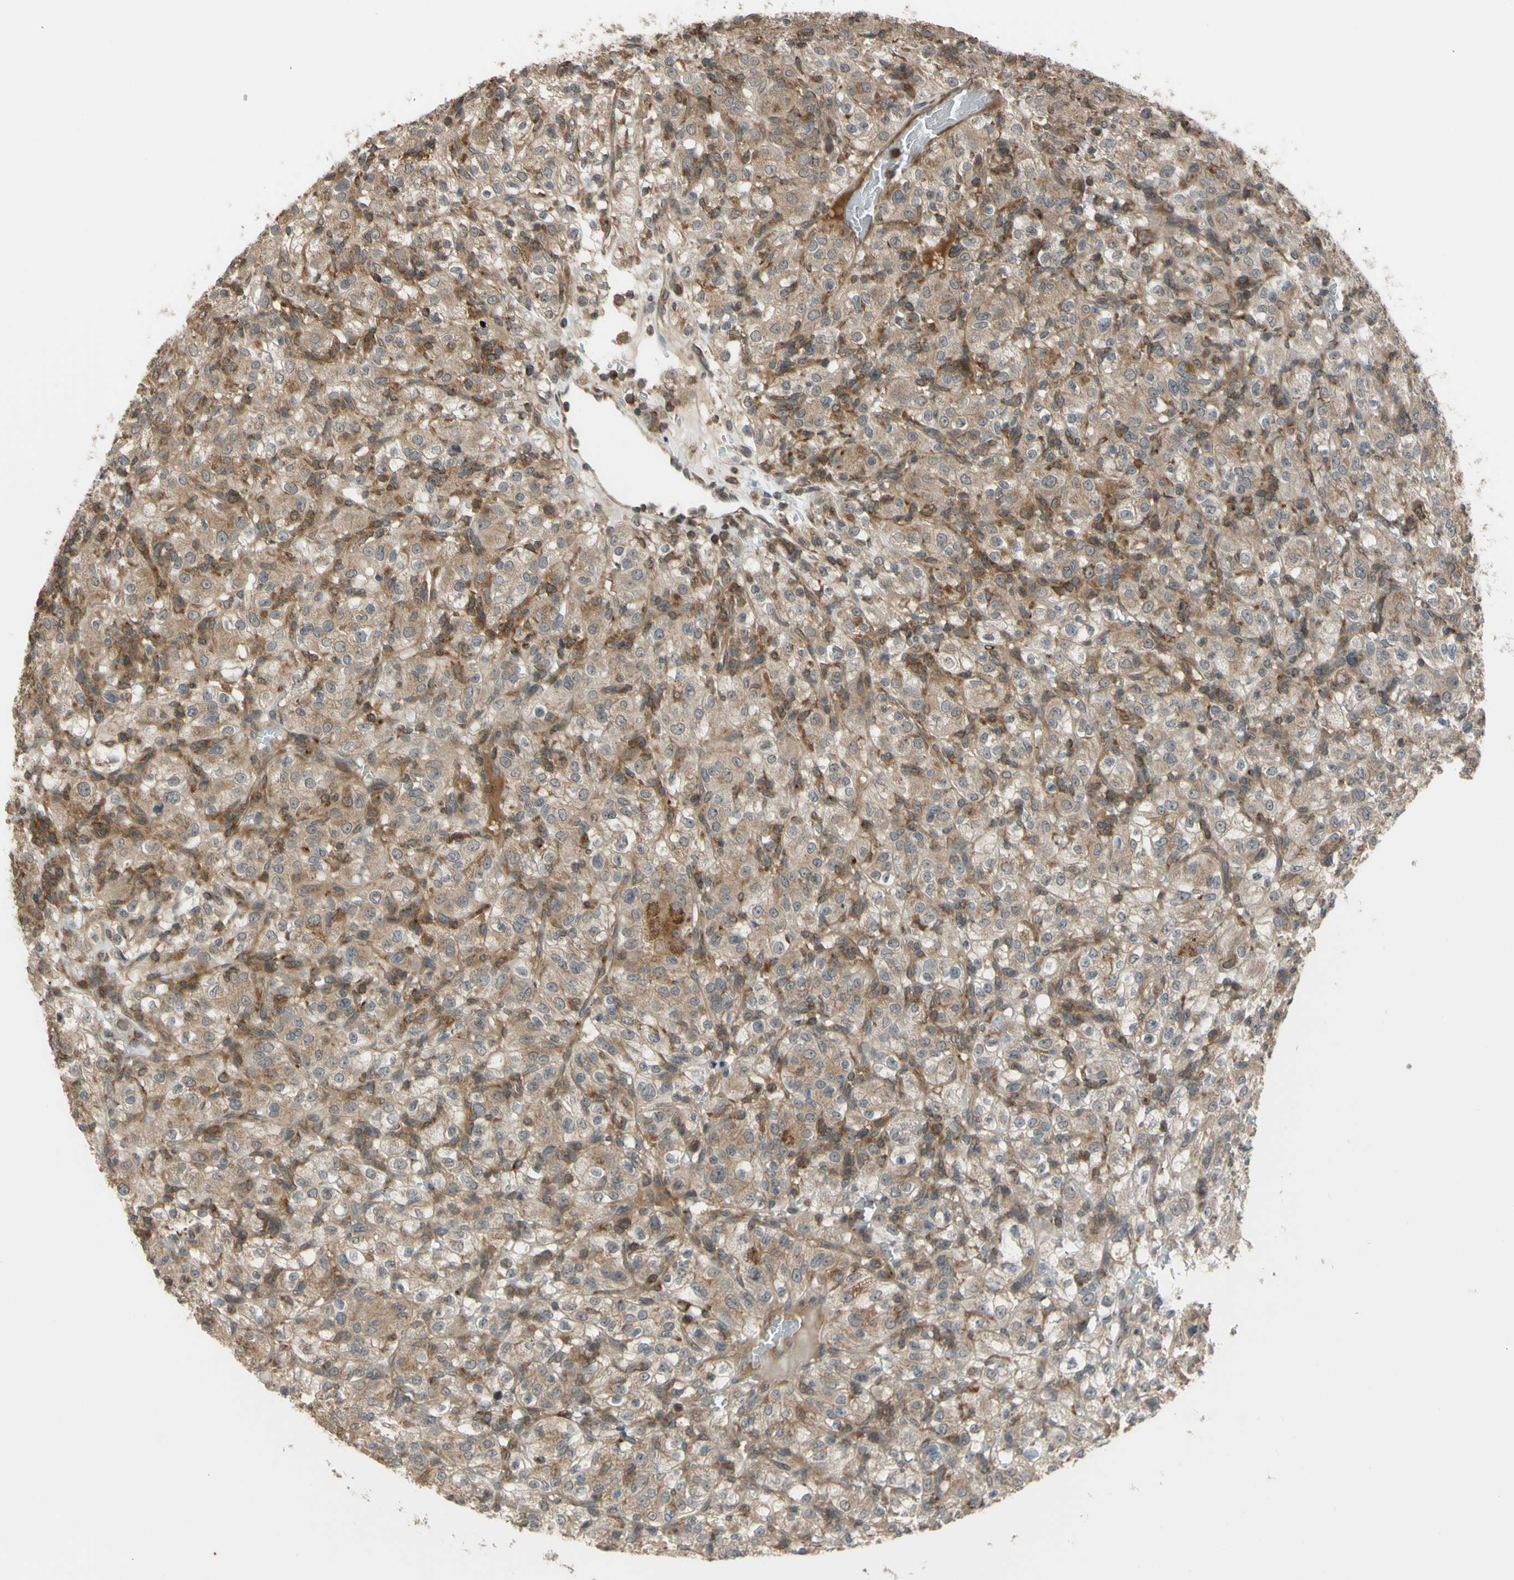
{"staining": {"intensity": "weak", "quantity": "25%-75%", "location": "cytoplasmic/membranous"}, "tissue": "renal cancer", "cell_type": "Tumor cells", "image_type": "cancer", "snomed": [{"axis": "morphology", "description": "Normal tissue, NOS"}, {"axis": "morphology", "description": "Adenocarcinoma, NOS"}, {"axis": "topography", "description": "Kidney"}], "caption": "Immunohistochemistry micrograph of human renal cancer stained for a protein (brown), which shows low levels of weak cytoplasmic/membranous staining in approximately 25%-75% of tumor cells.", "gene": "FLII", "patient": {"sex": "female", "age": 72}}